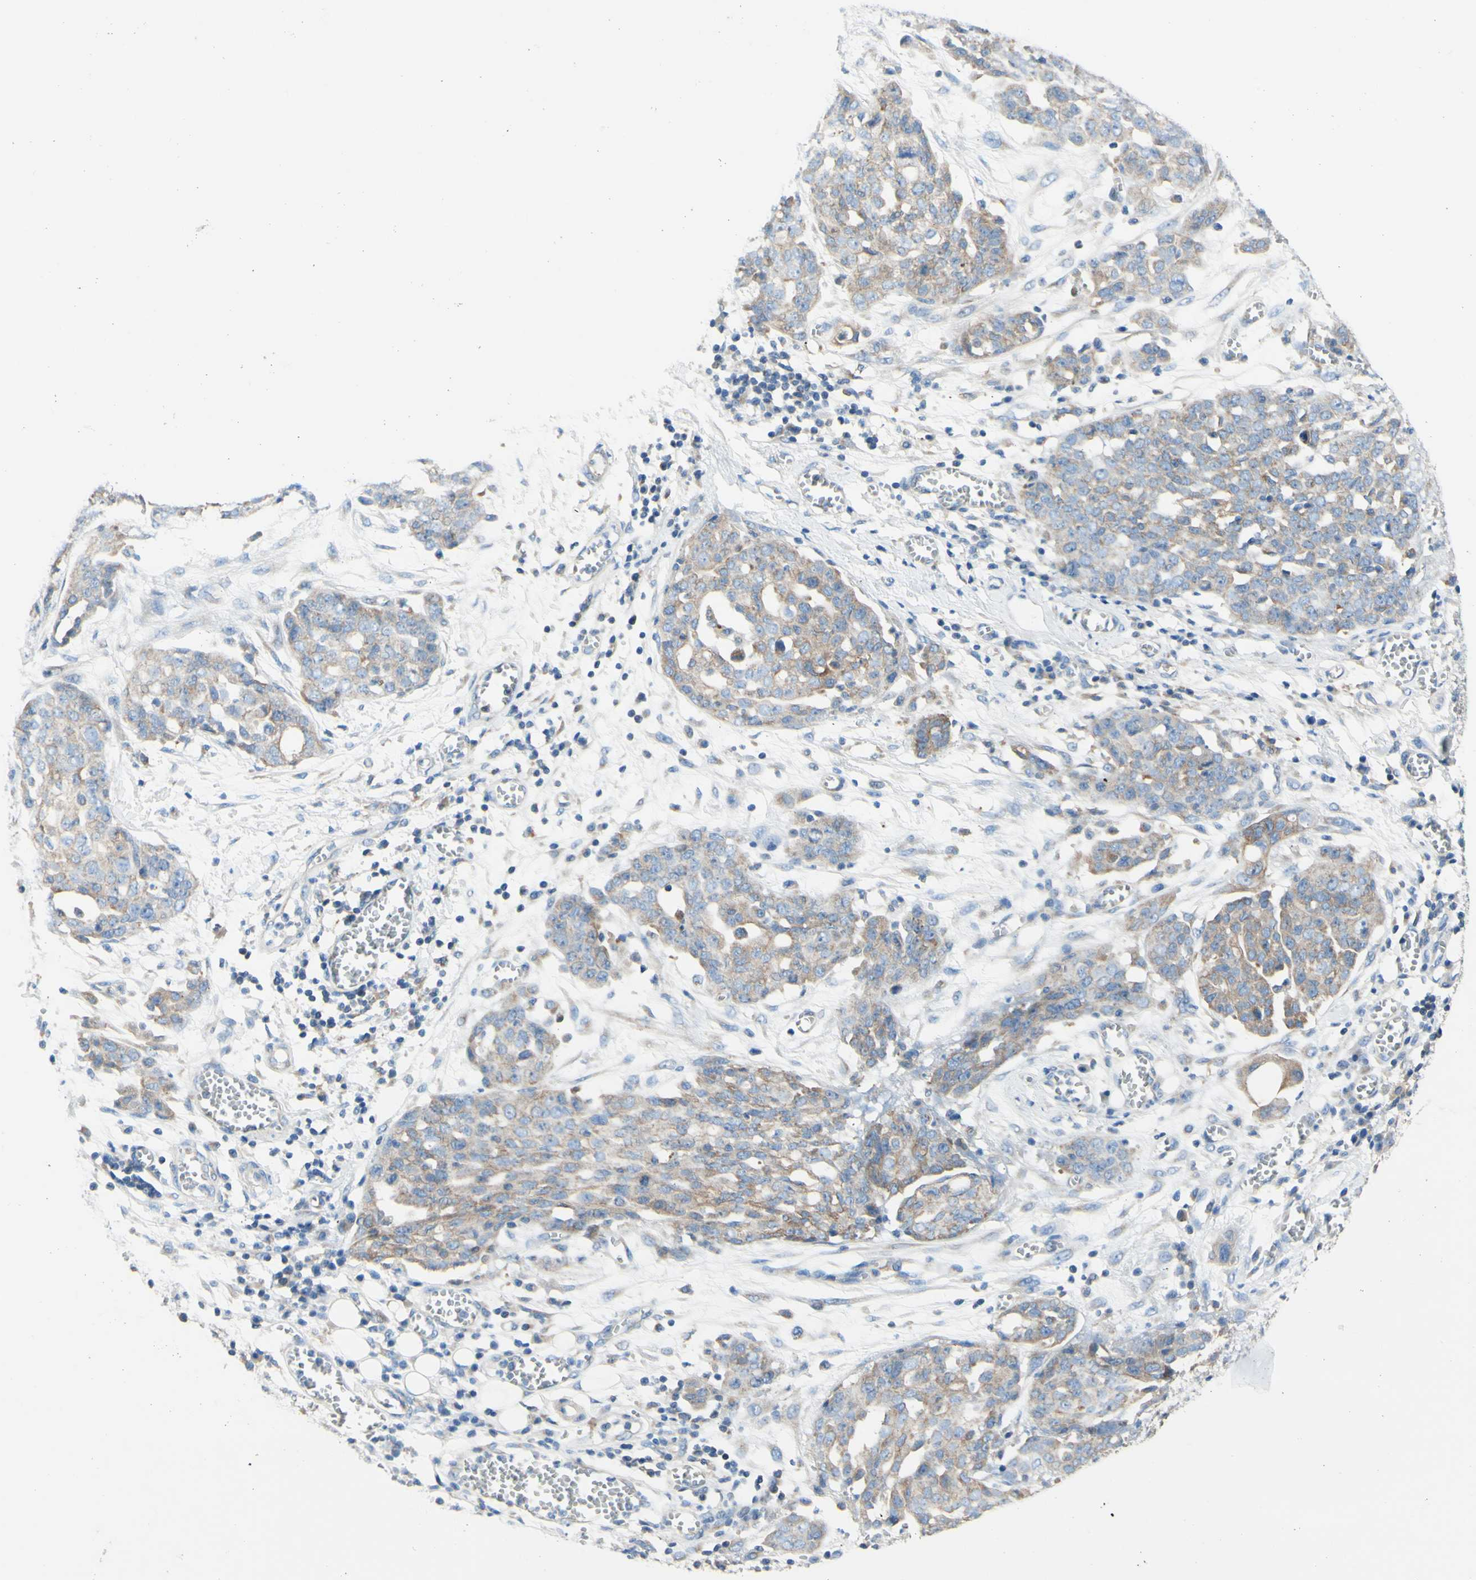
{"staining": {"intensity": "weak", "quantity": ">75%", "location": "cytoplasmic/membranous"}, "tissue": "ovarian cancer", "cell_type": "Tumor cells", "image_type": "cancer", "snomed": [{"axis": "morphology", "description": "Cystadenocarcinoma, serous, NOS"}, {"axis": "topography", "description": "Soft tissue"}, {"axis": "topography", "description": "Ovary"}], "caption": "Tumor cells demonstrate low levels of weak cytoplasmic/membranous expression in about >75% of cells in human ovarian cancer. (DAB (3,3'-diaminobenzidine) IHC, brown staining for protein, blue staining for nuclei).", "gene": "RETREG2", "patient": {"sex": "female", "age": 57}}